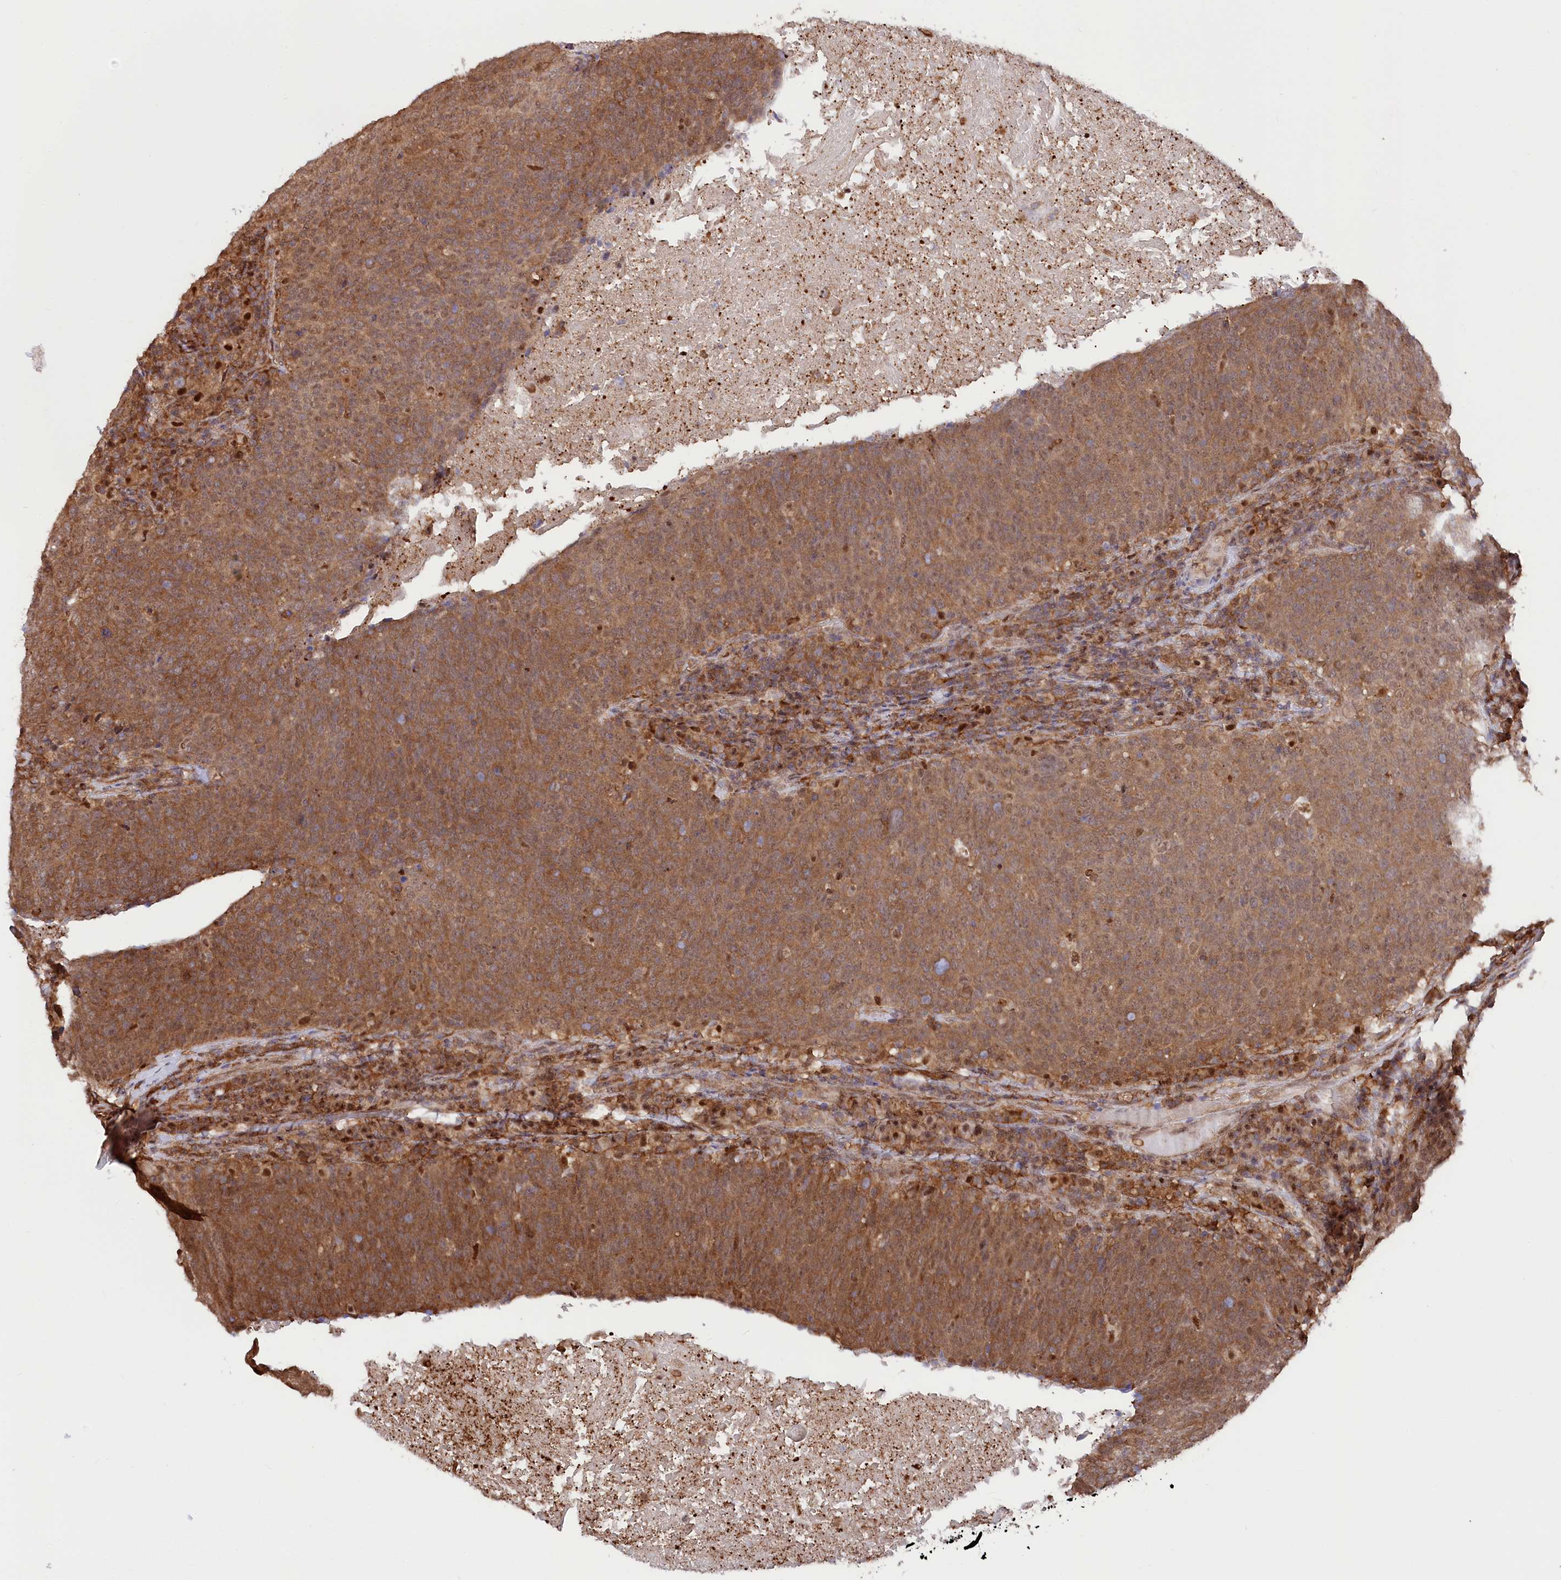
{"staining": {"intensity": "moderate", "quantity": ">75%", "location": "cytoplasmic/membranous,nuclear"}, "tissue": "head and neck cancer", "cell_type": "Tumor cells", "image_type": "cancer", "snomed": [{"axis": "morphology", "description": "Squamous cell carcinoma, NOS"}, {"axis": "morphology", "description": "Squamous cell carcinoma, metastatic, NOS"}, {"axis": "topography", "description": "Lymph node"}, {"axis": "topography", "description": "Head-Neck"}], "caption": "High-magnification brightfield microscopy of head and neck cancer (squamous cell carcinoma) stained with DAB (brown) and counterstained with hematoxylin (blue). tumor cells exhibit moderate cytoplasmic/membranous and nuclear staining is identified in about>75% of cells.", "gene": "PSMA1", "patient": {"sex": "male", "age": 62}}